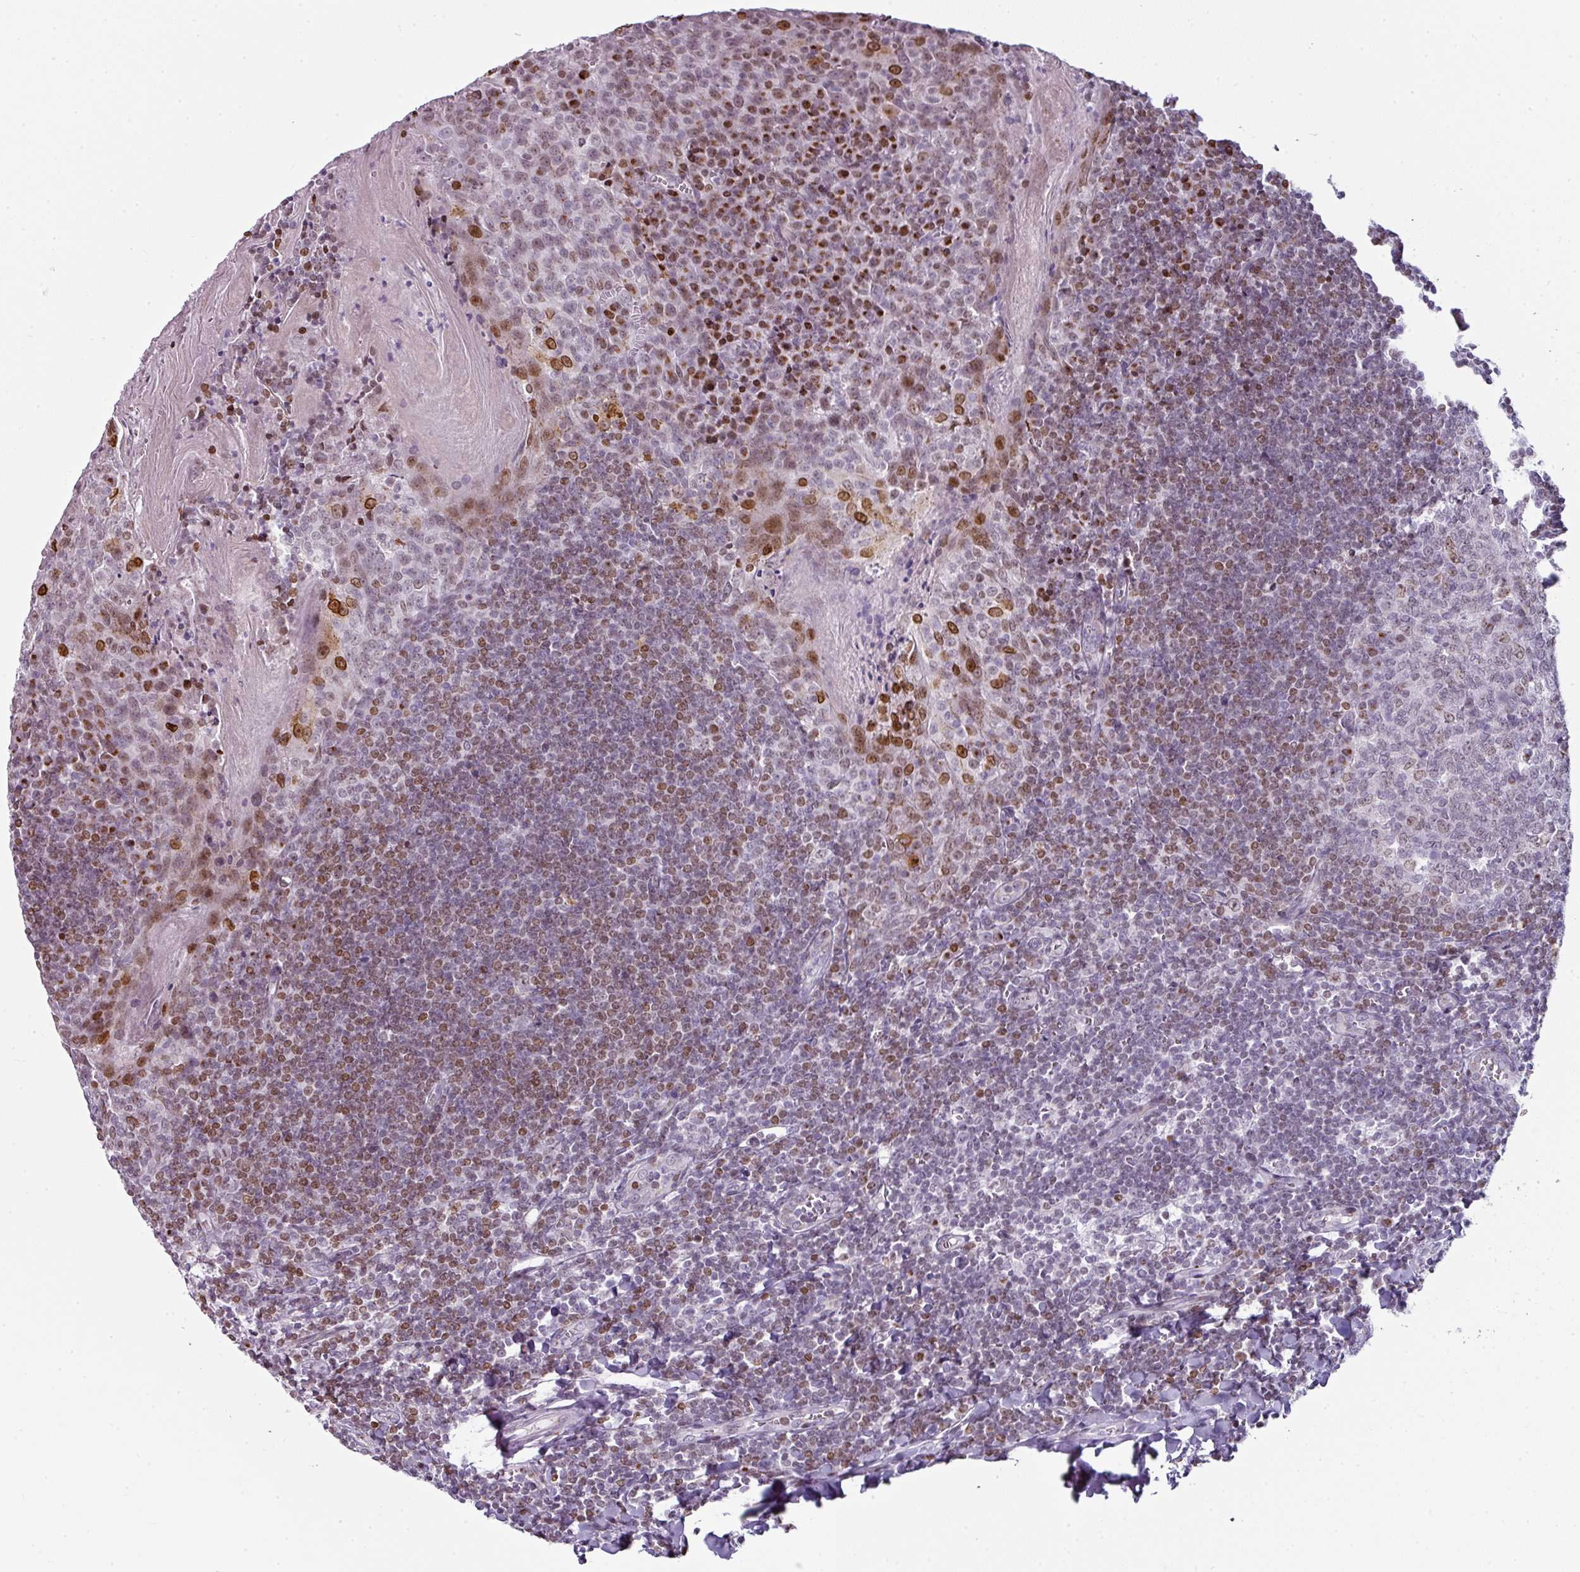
{"staining": {"intensity": "moderate", "quantity": "<25%", "location": "nuclear"}, "tissue": "tonsil", "cell_type": "Germinal center cells", "image_type": "normal", "snomed": [{"axis": "morphology", "description": "Normal tissue, NOS"}, {"axis": "topography", "description": "Tonsil"}], "caption": "Protein positivity by IHC exhibits moderate nuclear staining in about <25% of germinal center cells in benign tonsil.", "gene": "SYT8", "patient": {"sex": "male", "age": 27}}